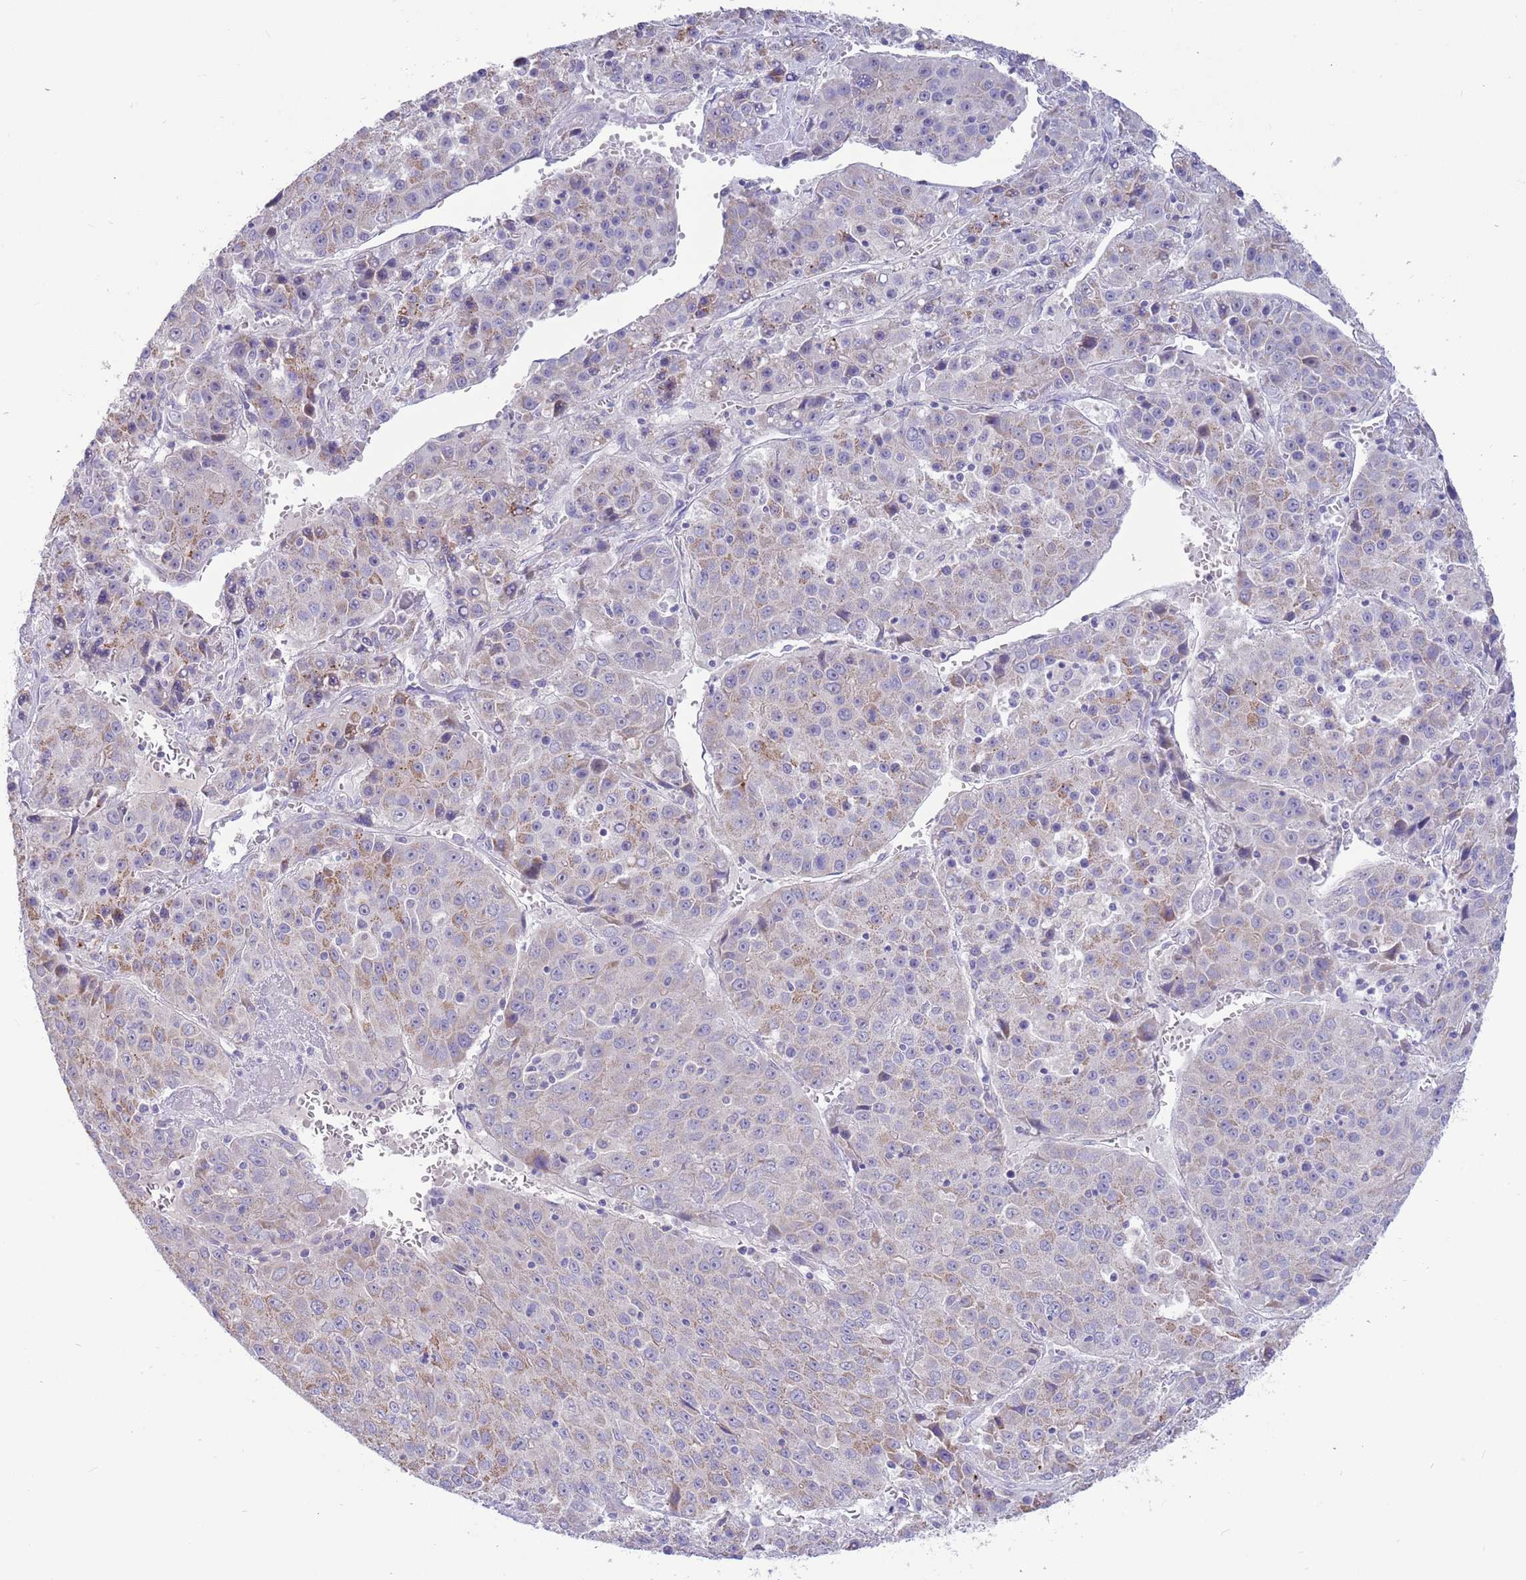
{"staining": {"intensity": "moderate", "quantity": "<25%", "location": "cytoplasmic/membranous"}, "tissue": "liver cancer", "cell_type": "Tumor cells", "image_type": "cancer", "snomed": [{"axis": "morphology", "description": "Carcinoma, Hepatocellular, NOS"}, {"axis": "topography", "description": "Liver"}], "caption": "Immunohistochemical staining of liver cancer (hepatocellular carcinoma) exhibits low levels of moderate cytoplasmic/membranous protein expression in approximately <25% of tumor cells.", "gene": "DDHD1", "patient": {"sex": "female", "age": 53}}